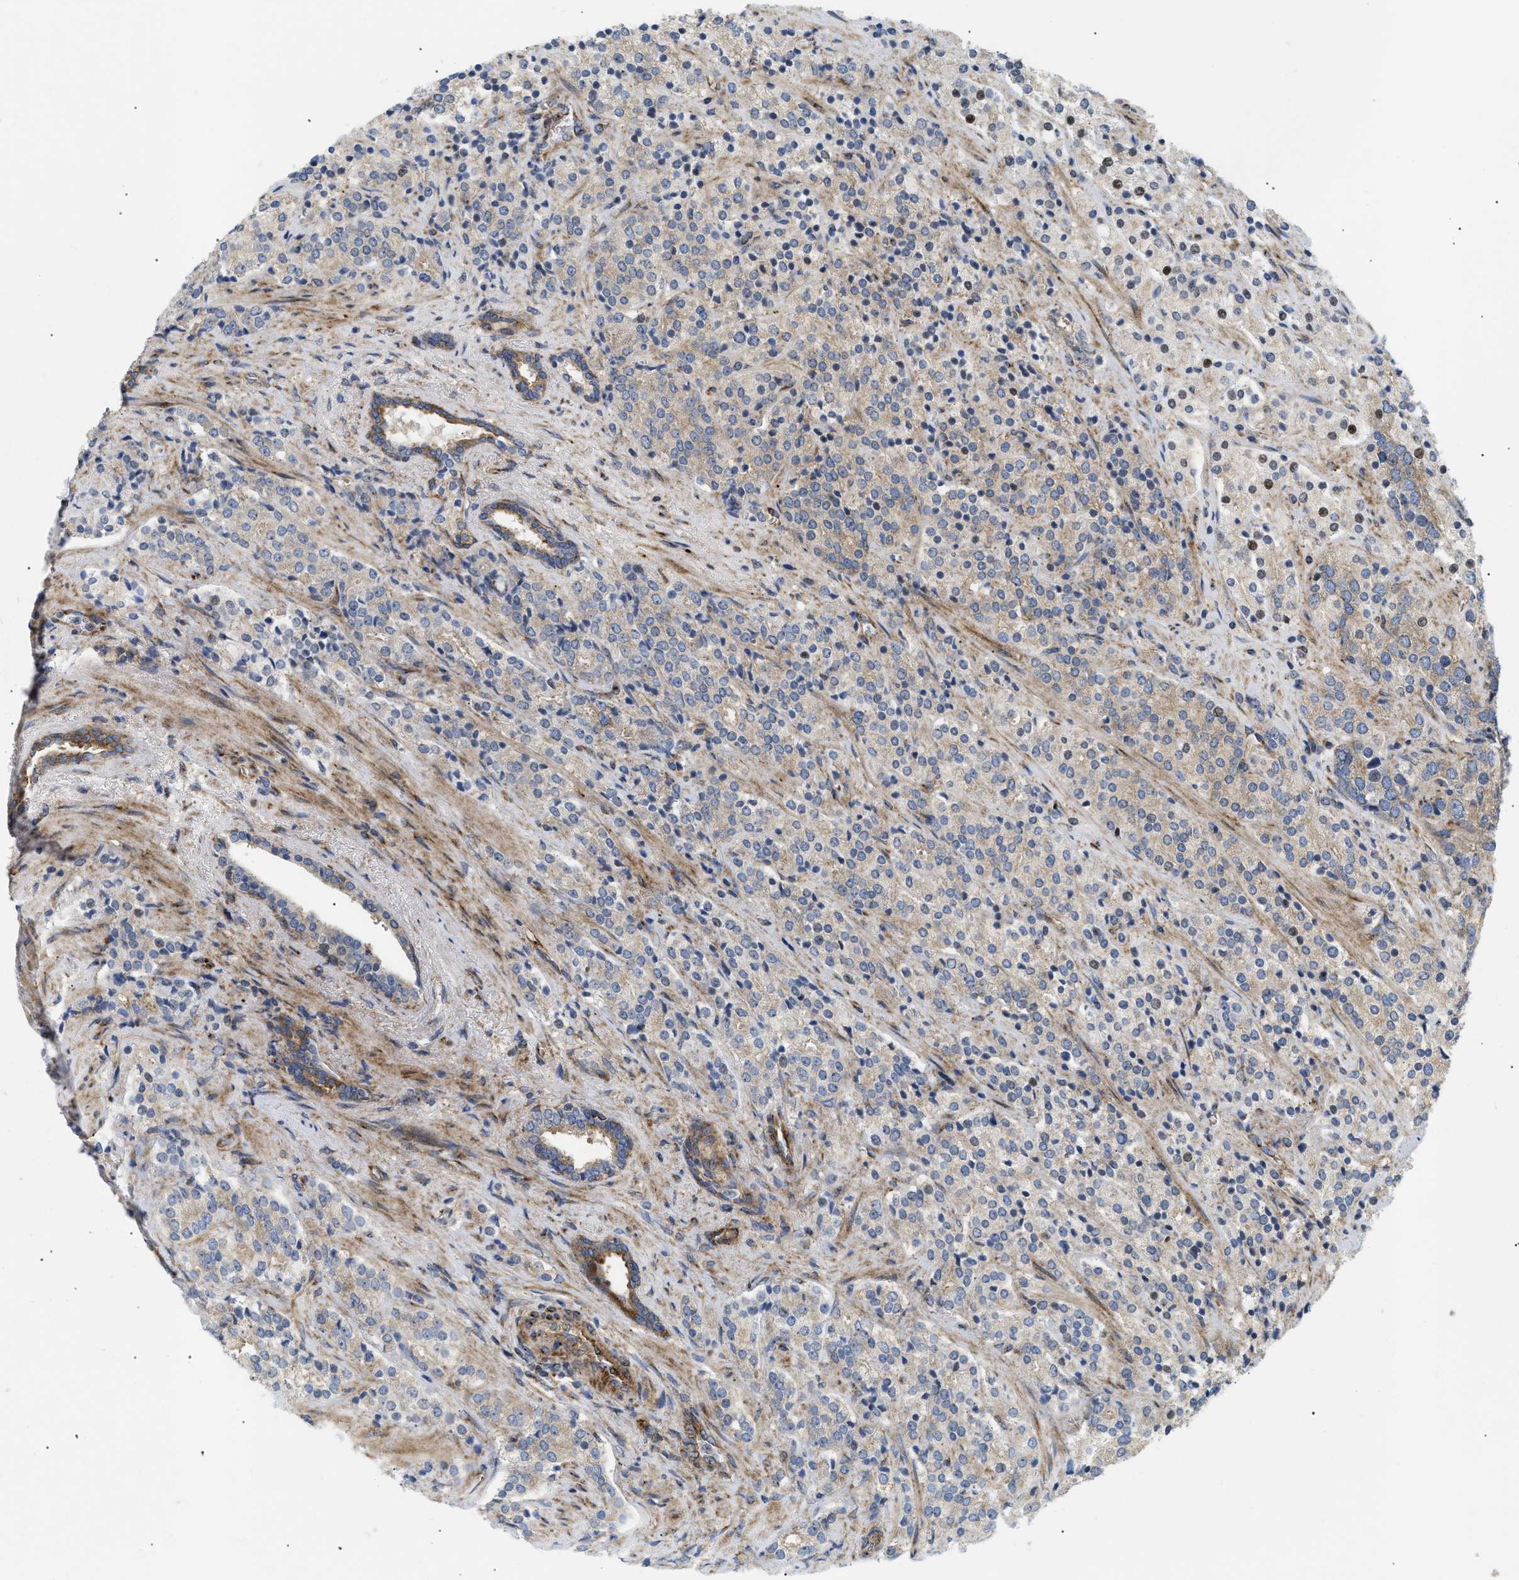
{"staining": {"intensity": "weak", "quantity": "25%-75%", "location": "cytoplasmic/membranous"}, "tissue": "prostate cancer", "cell_type": "Tumor cells", "image_type": "cancer", "snomed": [{"axis": "morphology", "description": "Adenocarcinoma, High grade"}, {"axis": "topography", "description": "Prostate"}], "caption": "A high-resolution photomicrograph shows immunohistochemistry staining of prostate cancer, which shows weak cytoplasmic/membranous staining in approximately 25%-75% of tumor cells.", "gene": "DCTN4", "patient": {"sex": "male", "age": 71}}